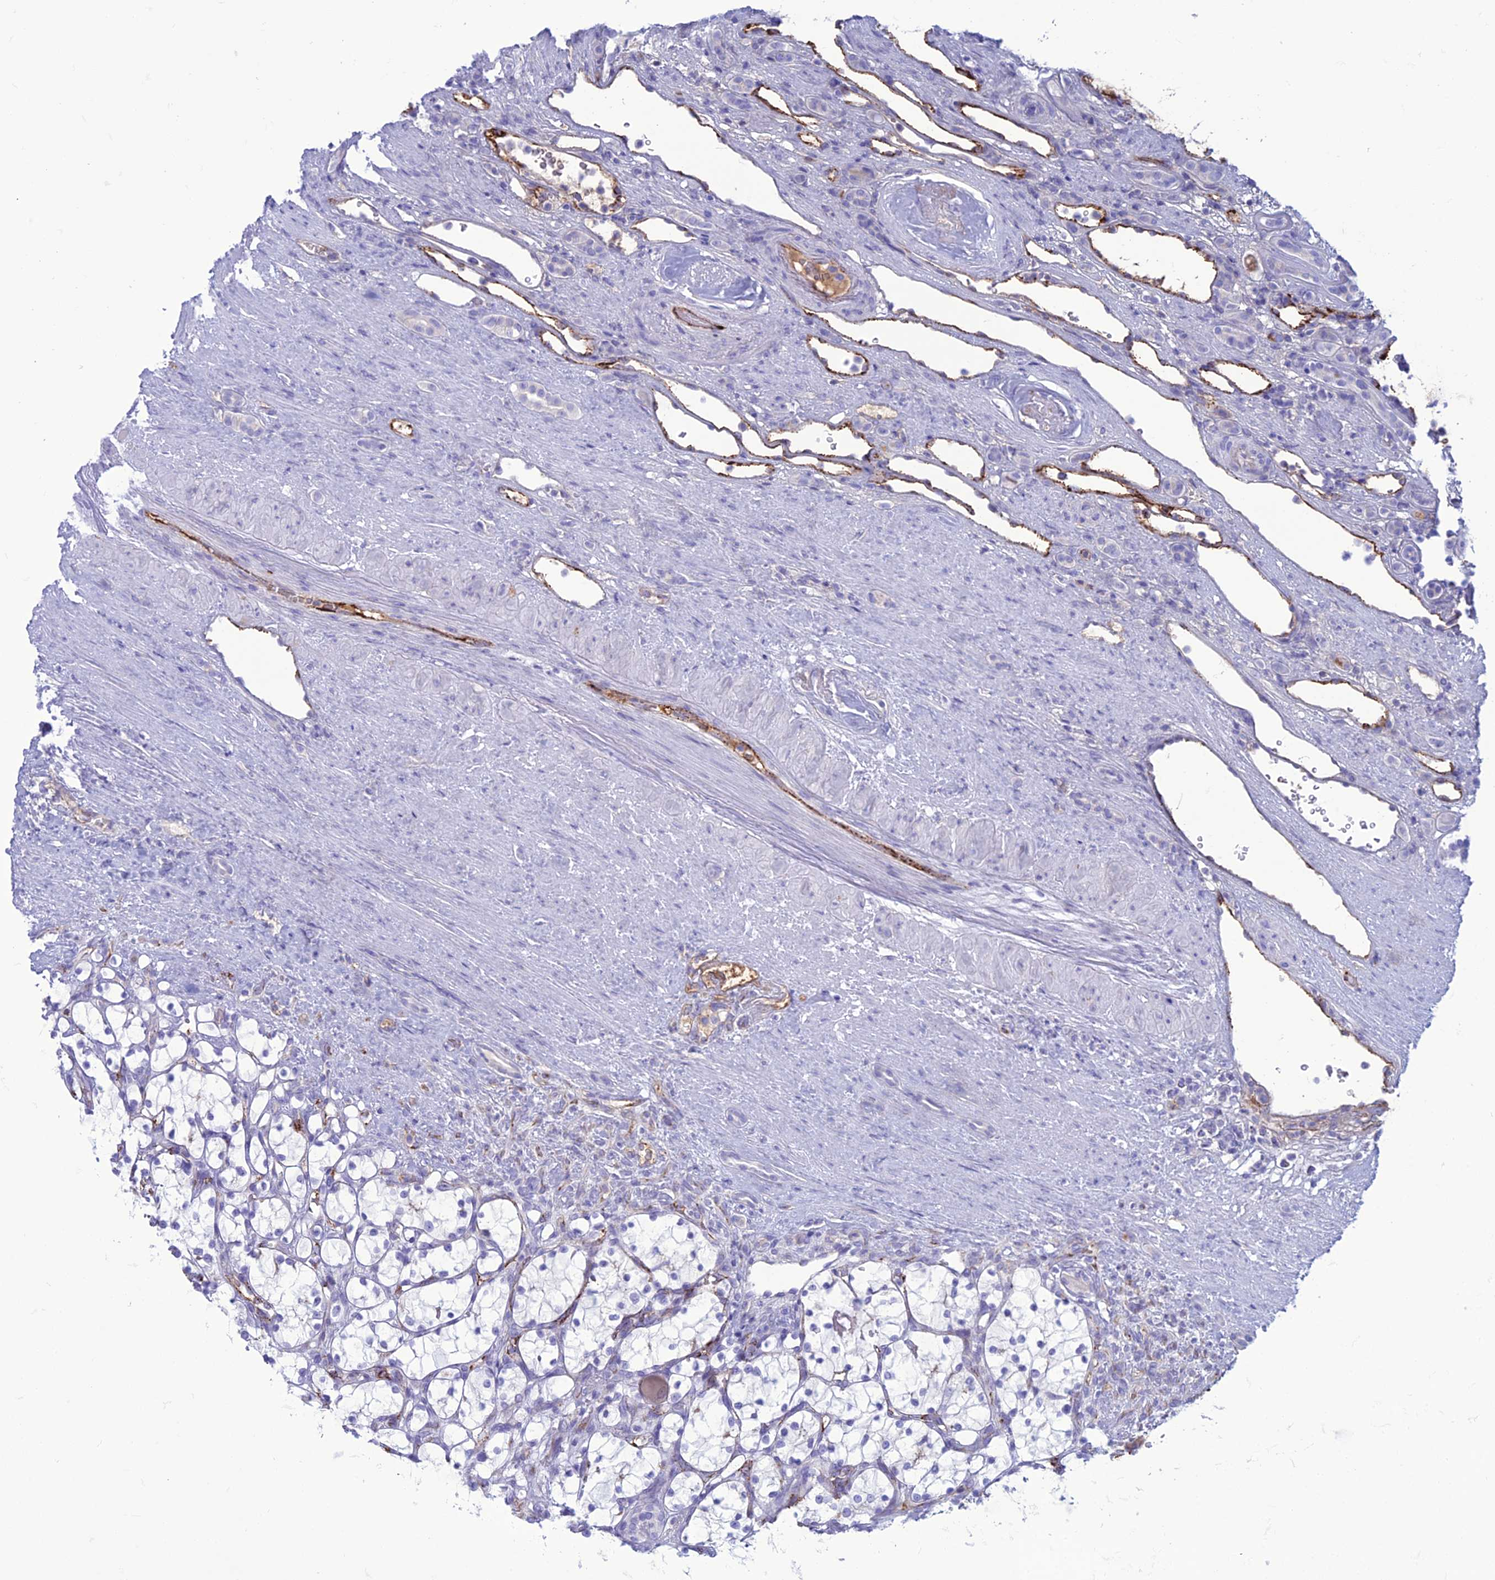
{"staining": {"intensity": "negative", "quantity": "none", "location": "none"}, "tissue": "renal cancer", "cell_type": "Tumor cells", "image_type": "cancer", "snomed": [{"axis": "morphology", "description": "Adenocarcinoma, NOS"}, {"axis": "topography", "description": "Kidney"}], "caption": "Immunohistochemistry (IHC) histopathology image of human renal adenocarcinoma stained for a protein (brown), which shows no positivity in tumor cells.", "gene": "CDC42EP5", "patient": {"sex": "female", "age": 69}}